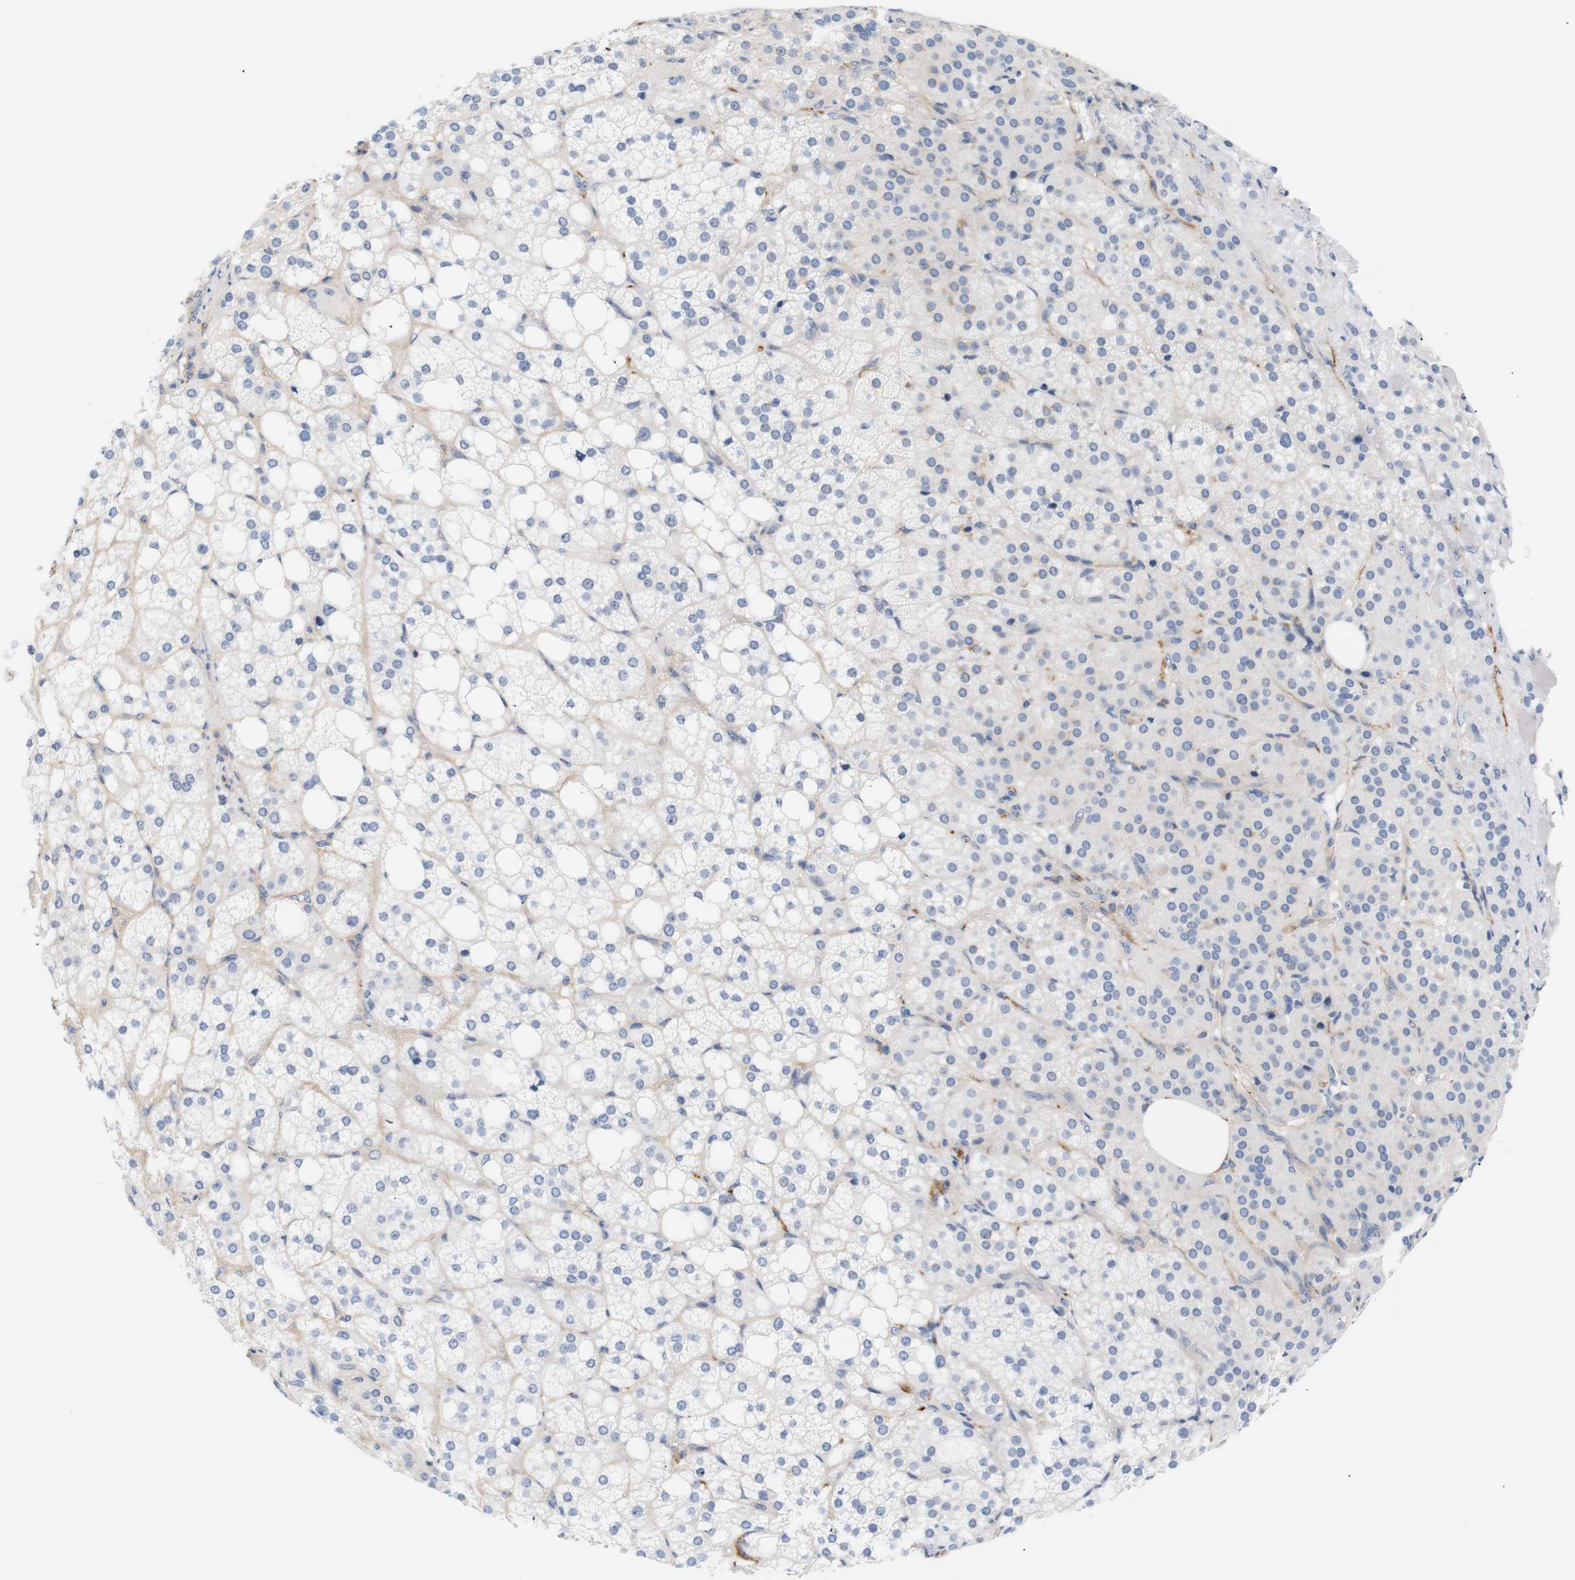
{"staining": {"intensity": "negative", "quantity": "none", "location": "none"}, "tissue": "adrenal gland", "cell_type": "Glandular cells", "image_type": "normal", "snomed": [{"axis": "morphology", "description": "Normal tissue, NOS"}, {"axis": "topography", "description": "Adrenal gland"}], "caption": "A micrograph of adrenal gland stained for a protein displays no brown staining in glandular cells. (DAB IHC with hematoxylin counter stain).", "gene": "STMN3", "patient": {"sex": "female", "age": 59}}